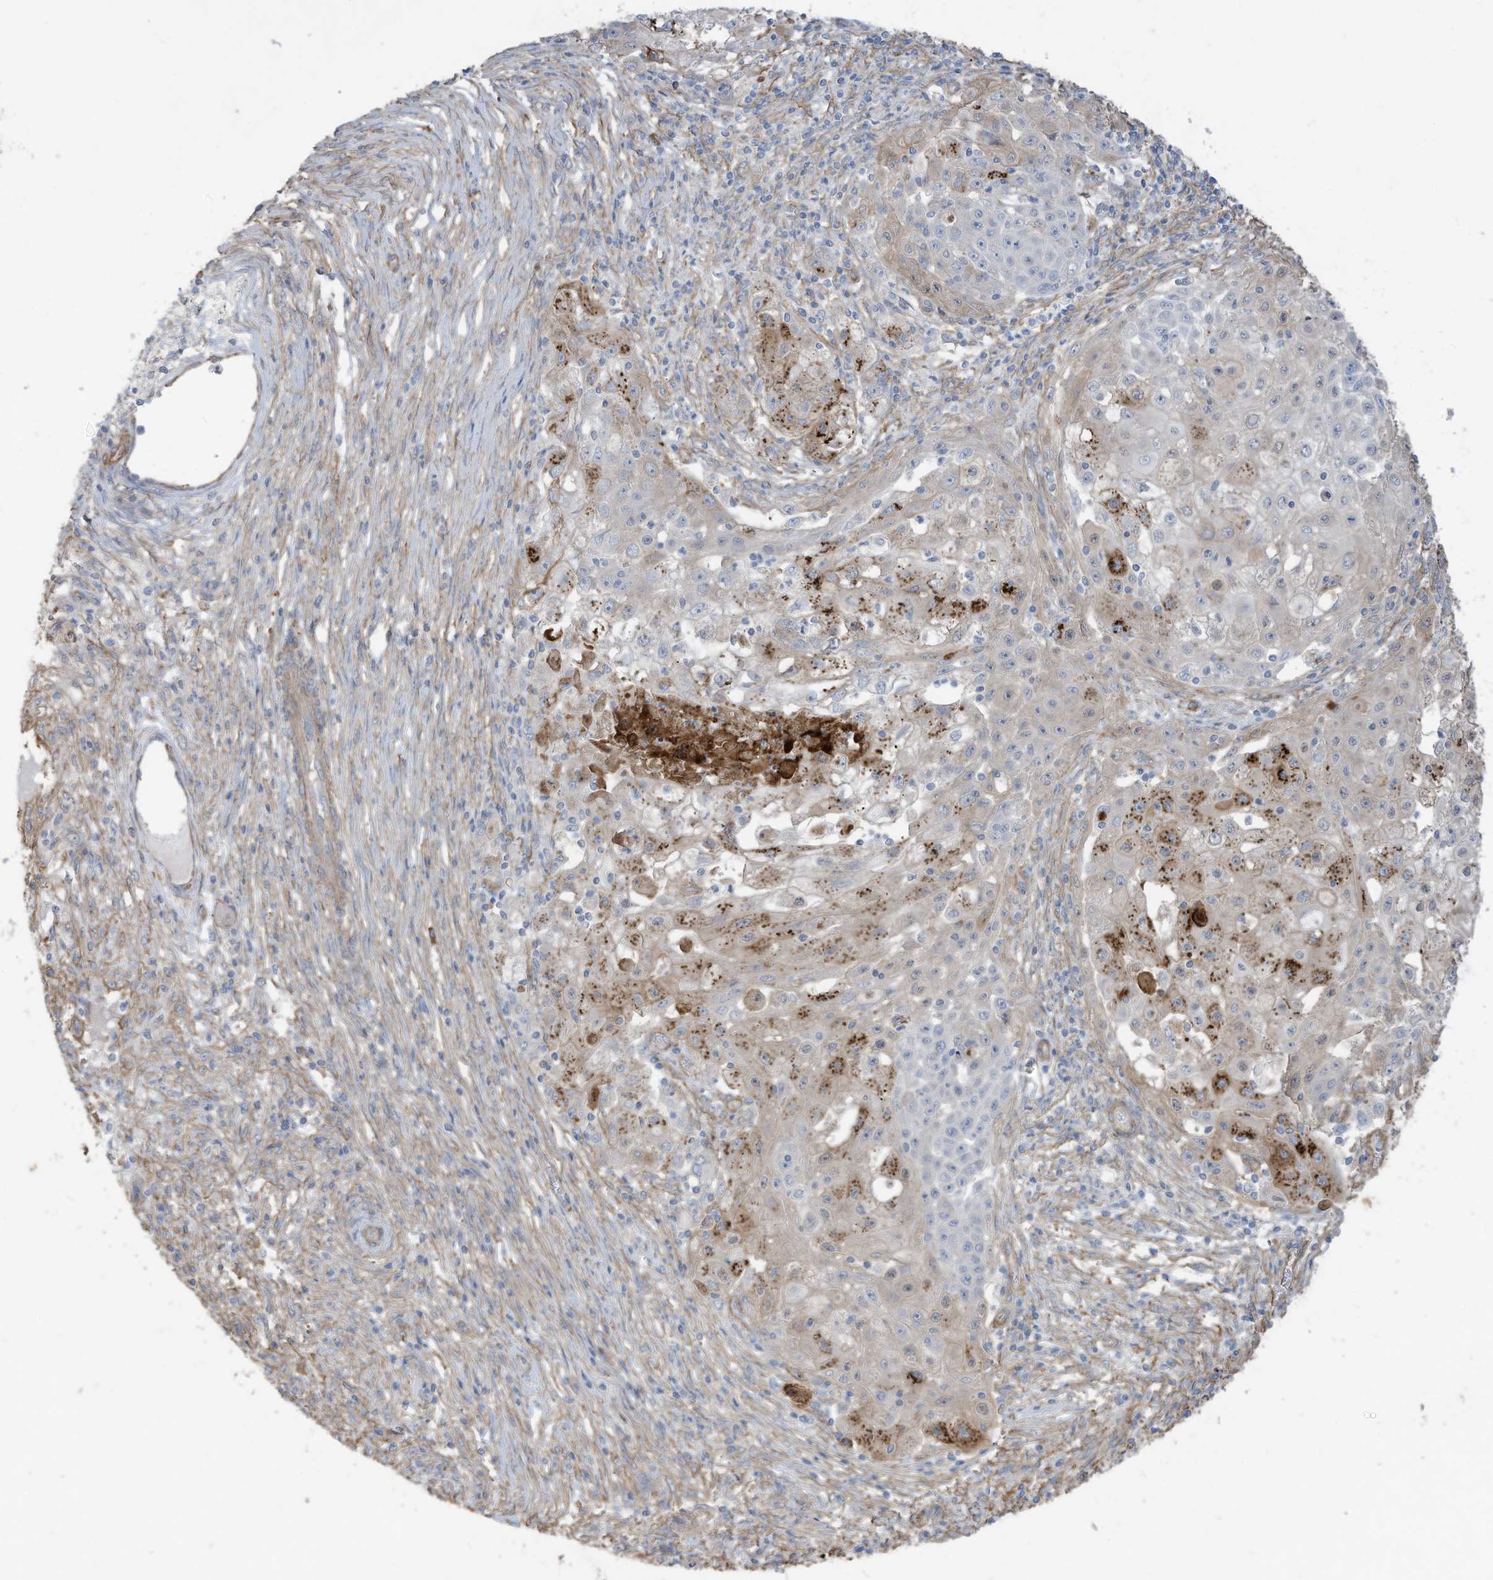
{"staining": {"intensity": "moderate", "quantity": "<25%", "location": "cytoplasmic/membranous"}, "tissue": "ovarian cancer", "cell_type": "Tumor cells", "image_type": "cancer", "snomed": [{"axis": "morphology", "description": "Carcinoma, endometroid"}, {"axis": "topography", "description": "Ovary"}], "caption": "IHC image of neoplastic tissue: ovarian cancer (endometroid carcinoma) stained using IHC exhibits low levels of moderate protein expression localized specifically in the cytoplasmic/membranous of tumor cells, appearing as a cytoplasmic/membranous brown color.", "gene": "SLC17A7", "patient": {"sex": "female", "age": 42}}